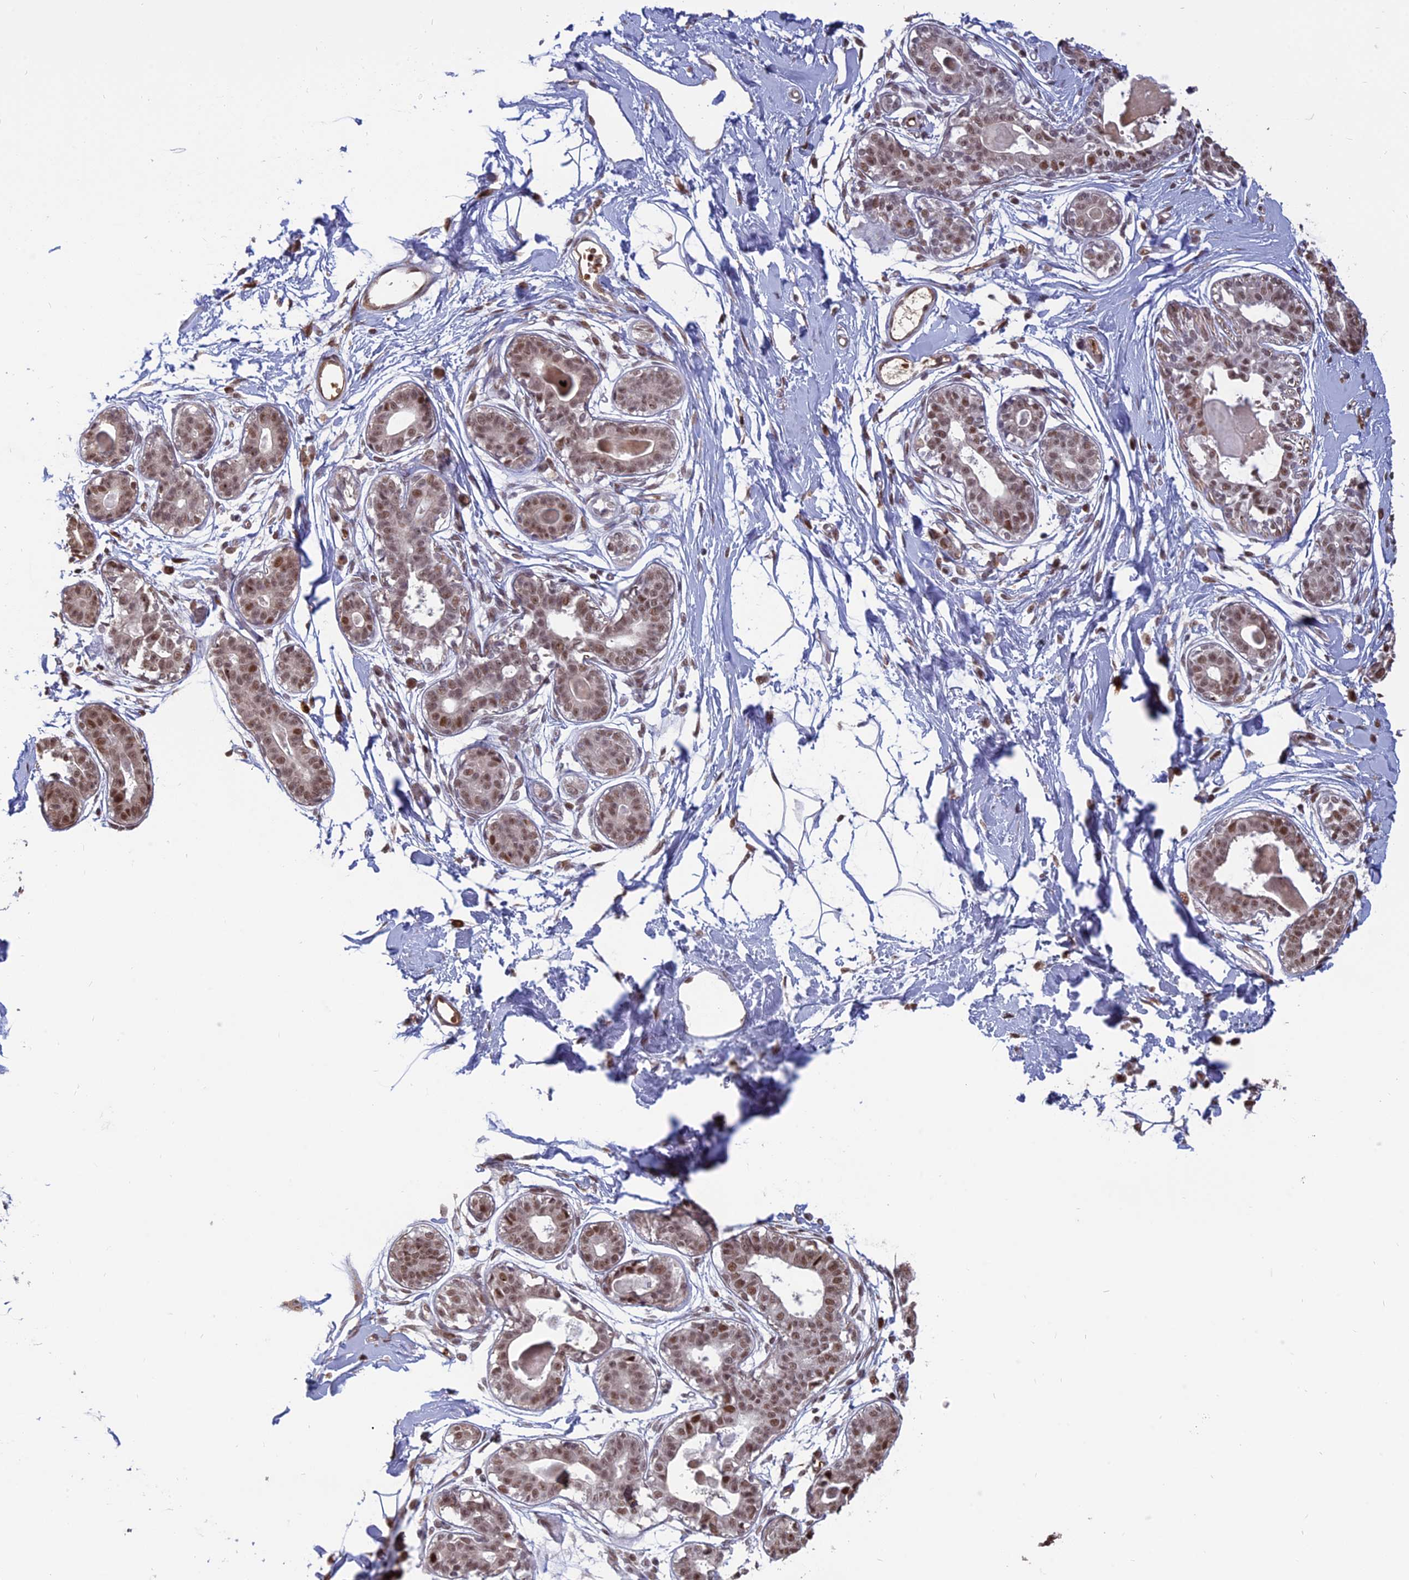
{"staining": {"intensity": "negative", "quantity": "none", "location": "none"}, "tissue": "breast", "cell_type": "Adipocytes", "image_type": "normal", "snomed": [{"axis": "morphology", "description": "Normal tissue, NOS"}, {"axis": "topography", "description": "Breast"}], "caption": "This histopathology image is of normal breast stained with IHC to label a protein in brown with the nuclei are counter-stained blue. There is no positivity in adipocytes.", "gene": "MFAP1", "patient": {"sex": "female", "age": 45}}